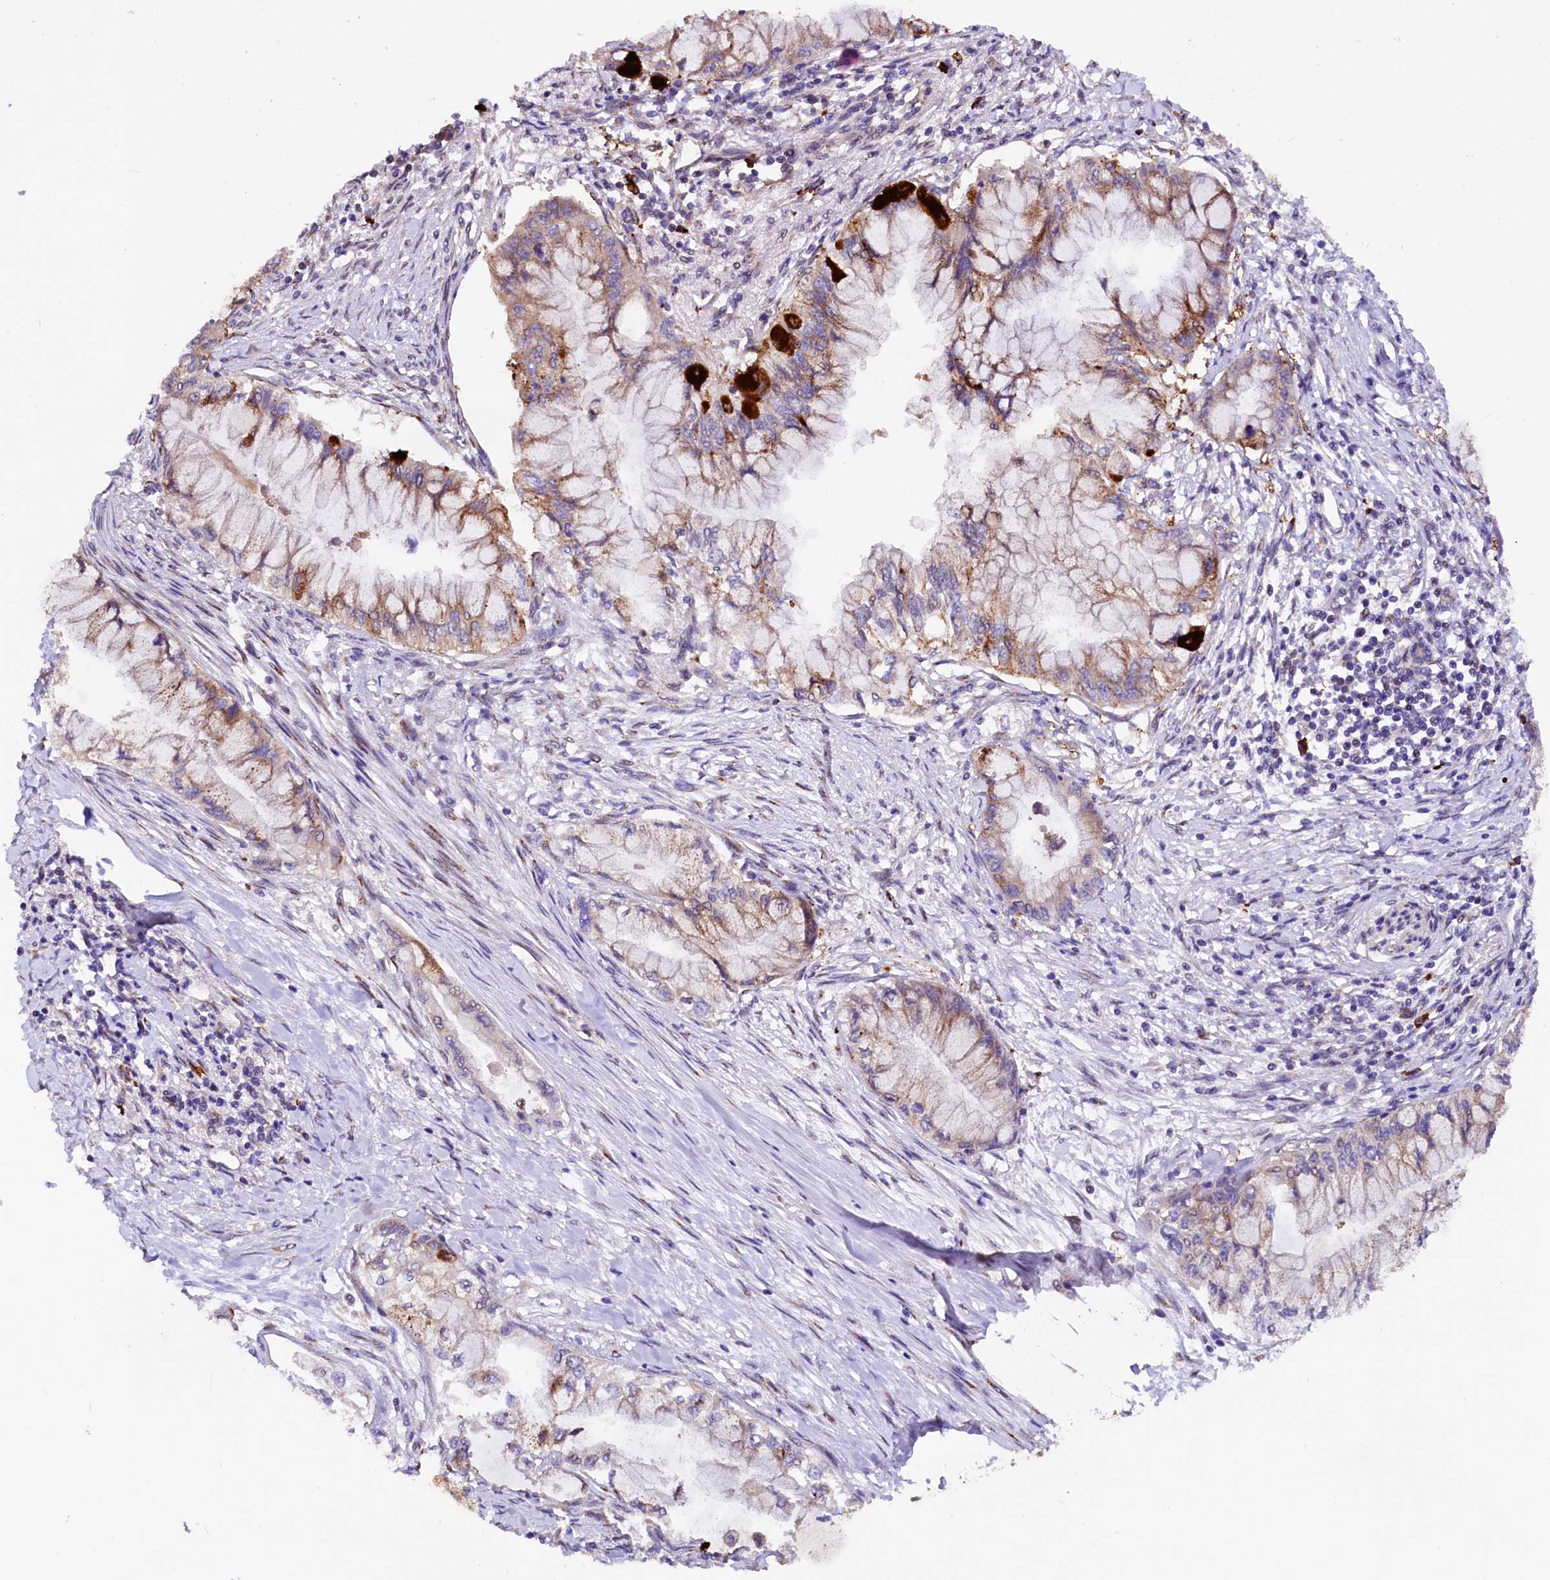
{"staining": {"intensity": "moderate", "quantity": "<25%", "location": "cytoplasmic/membranous"}, "tissue": "pancreatic cancer", "cell_type": "Tumor cells", "image_type": "cancer", "snomed": [{"axis": "morphology", "description": "Adenocarcinoma, NOS"}, {"axis": "topography", "description": "Pancreas"}], "caption": "This photomicrograph shows immunohistochemistry (IHC) staining of human pancreatic cancer, with low moderate cytoplasmic/membranous staining in about <25% of tumor cells.", "gene": "C5orf15", "patient": {"sex": "male", "age": 48}}